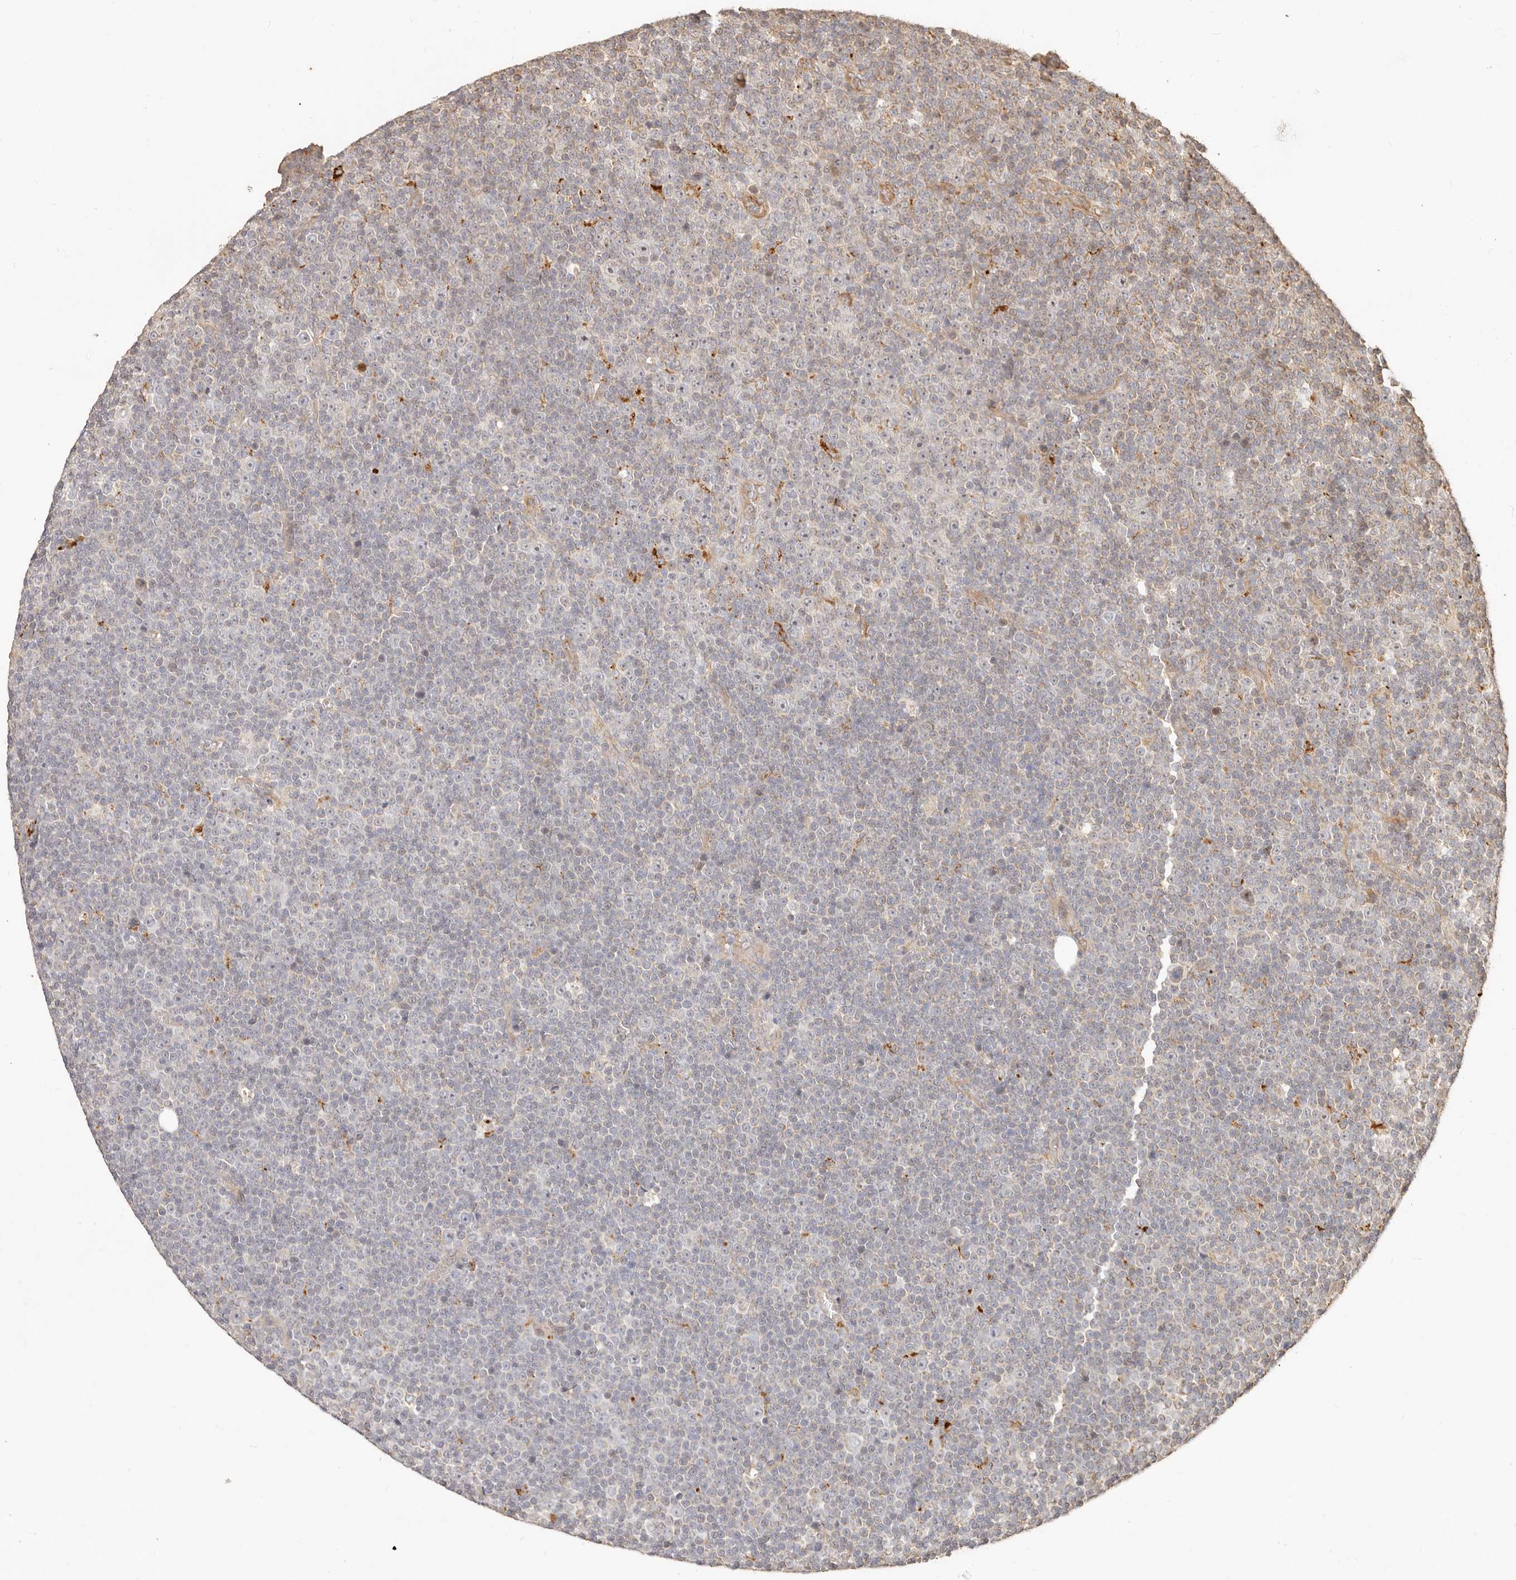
{"staining": {"intensity": "negative", "quantity": "none", "location": "none"}, "tissue": "lymphoma", "cell_type": "Tumor cells", "image_type": "cancer", "snomed": [{"axis": "morphology", "description": "Malignant lymphoma, non-Hodgkin's type, Low grade"}, {"axis": "topography", "description": "Lymph node"}], "caption": "The micrograph displays no significant staining in tumor cells of malignant lymphoma, non-Hodgkin's type (low-grade).", "gene": "PTPN22", "patient": {"sex": "female", "age": 67}}